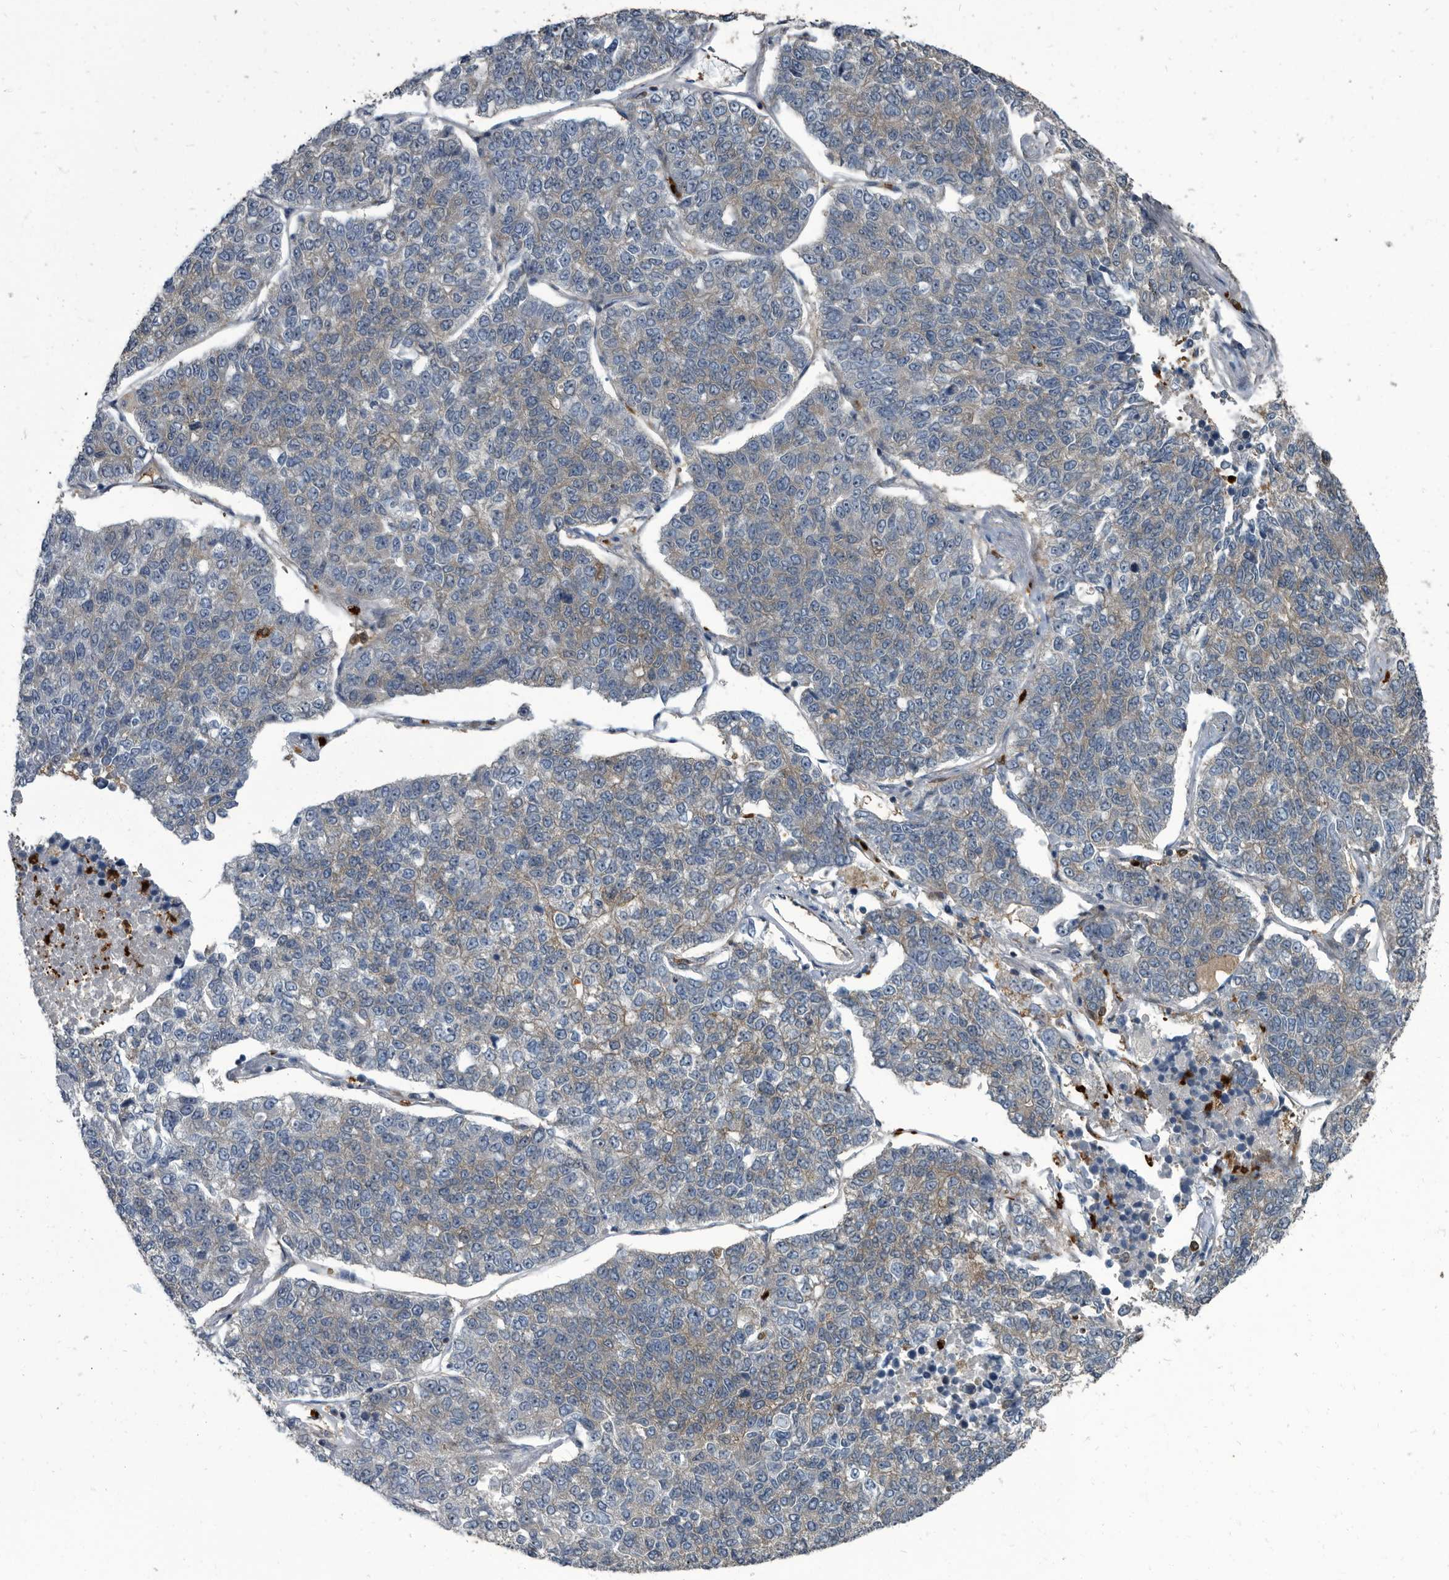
{"staining": {"intensity": "weak", "quantity": "<25%", "location": "cytoplasmic/membranous"}, "tissue": "lung cancer", "cell_type": "Tumor cells", "image_type": "cancer", "snomed": [{"axis": "morphology", "description": "Adenocarcinoma, NOS"}, {"axis": "topography", "description": "Lung"}], "caption": "This is a micrograph of immunohistochemistry (IHC) staining of lung cancer (adenocarcinoma), which shows no expression in tumor cells.", "gene": "CDV3", "patient": {"sex": "male", "age": 49}}